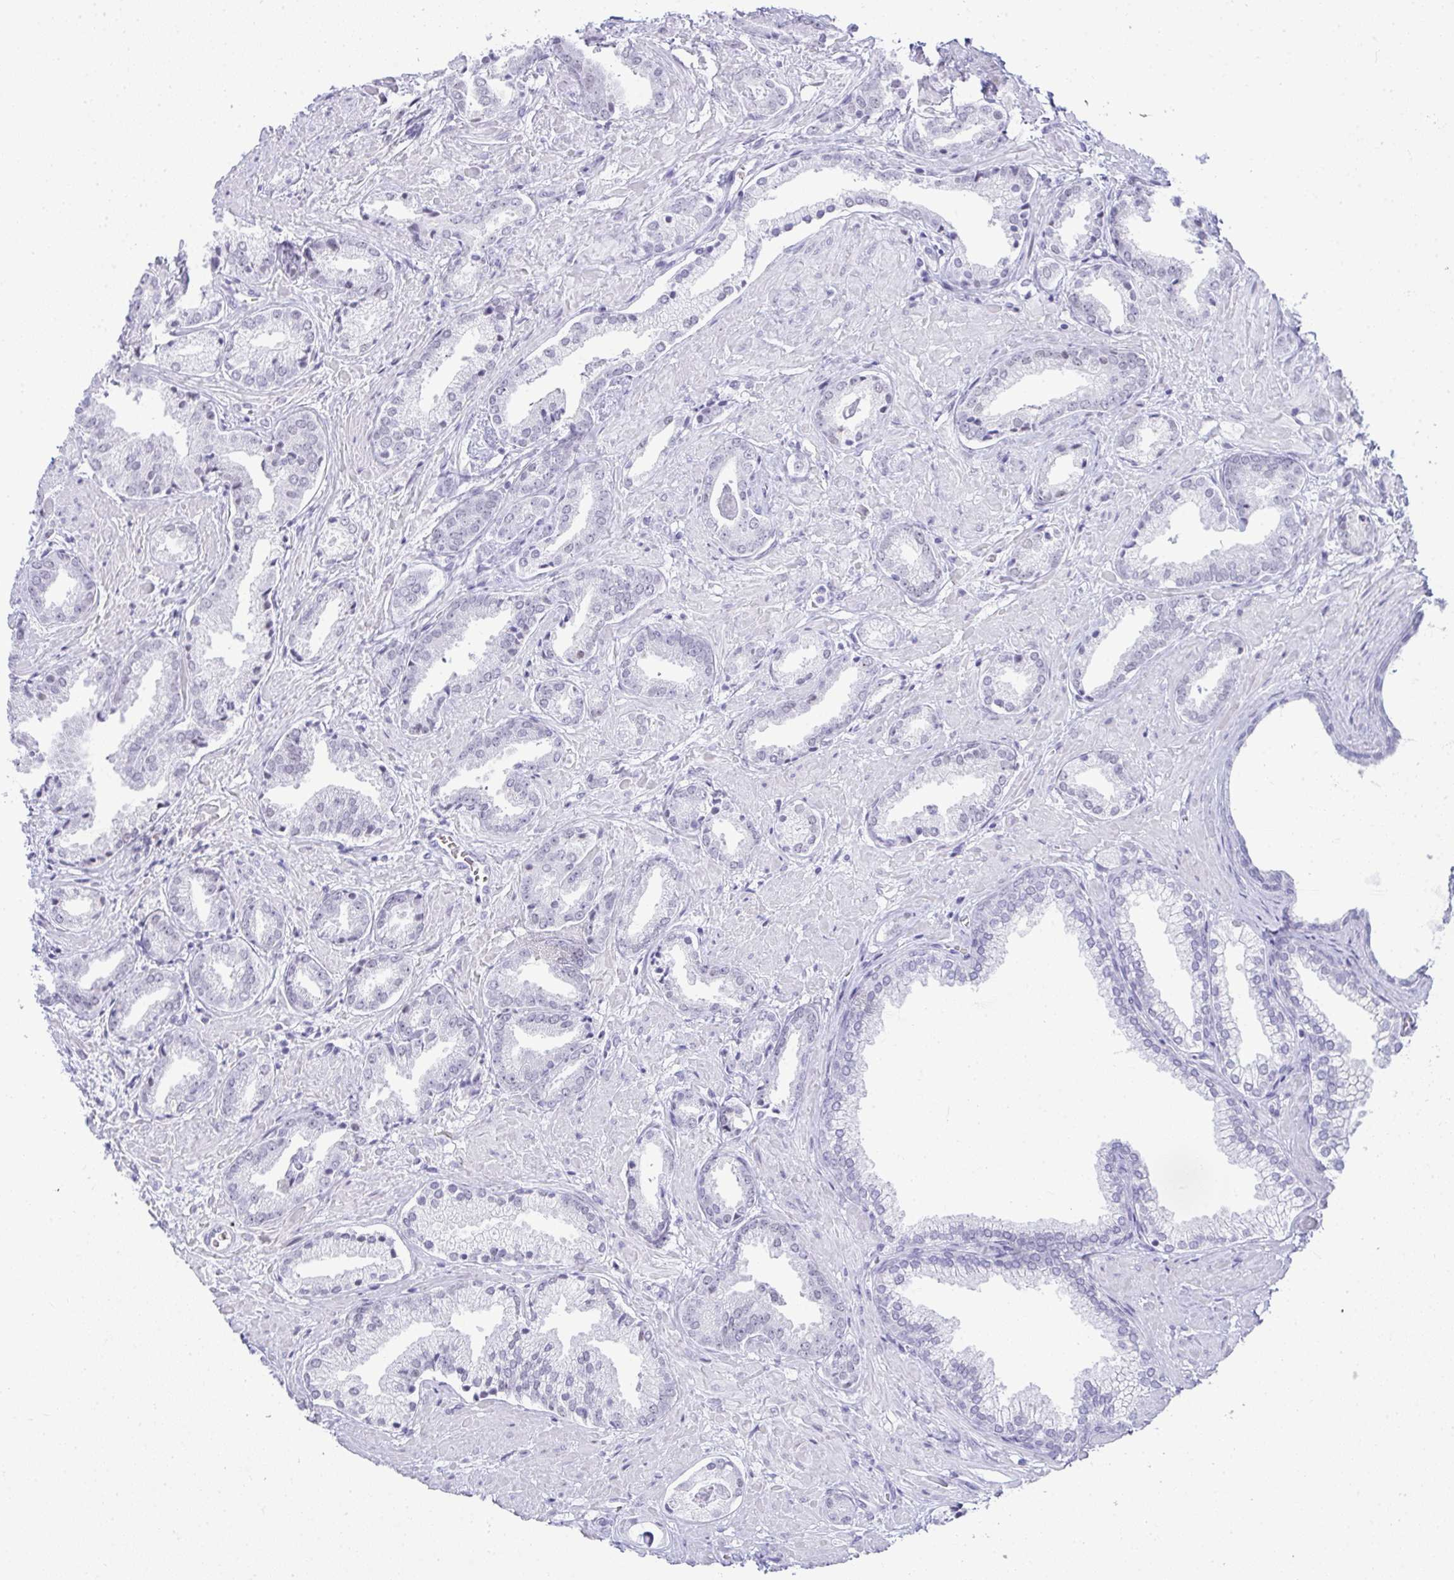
{"staining": {"intensity": "negative", "quantity": "none", "location": "none"}, "tissue": "prostate cancer", "cell_type": "Tumor cells", "image_type": "cancer", "snomed": [{"axis": "morphology", "description": "Adenocarcinoma, High grade"}, {"axis": "topography", "description": "Prostate"}], "caption": "A micrograph of human adenocarcinoma (high-grade) (prostate) is negative for staining in tumor cells. (Stains: DAB immunohistochemistry with hematoxylin counter stain, Microscopy: brightfield microscopy at high magnification).", "gene": "PLA2G1B", "patient": {"sex": "male", "age": 56}}